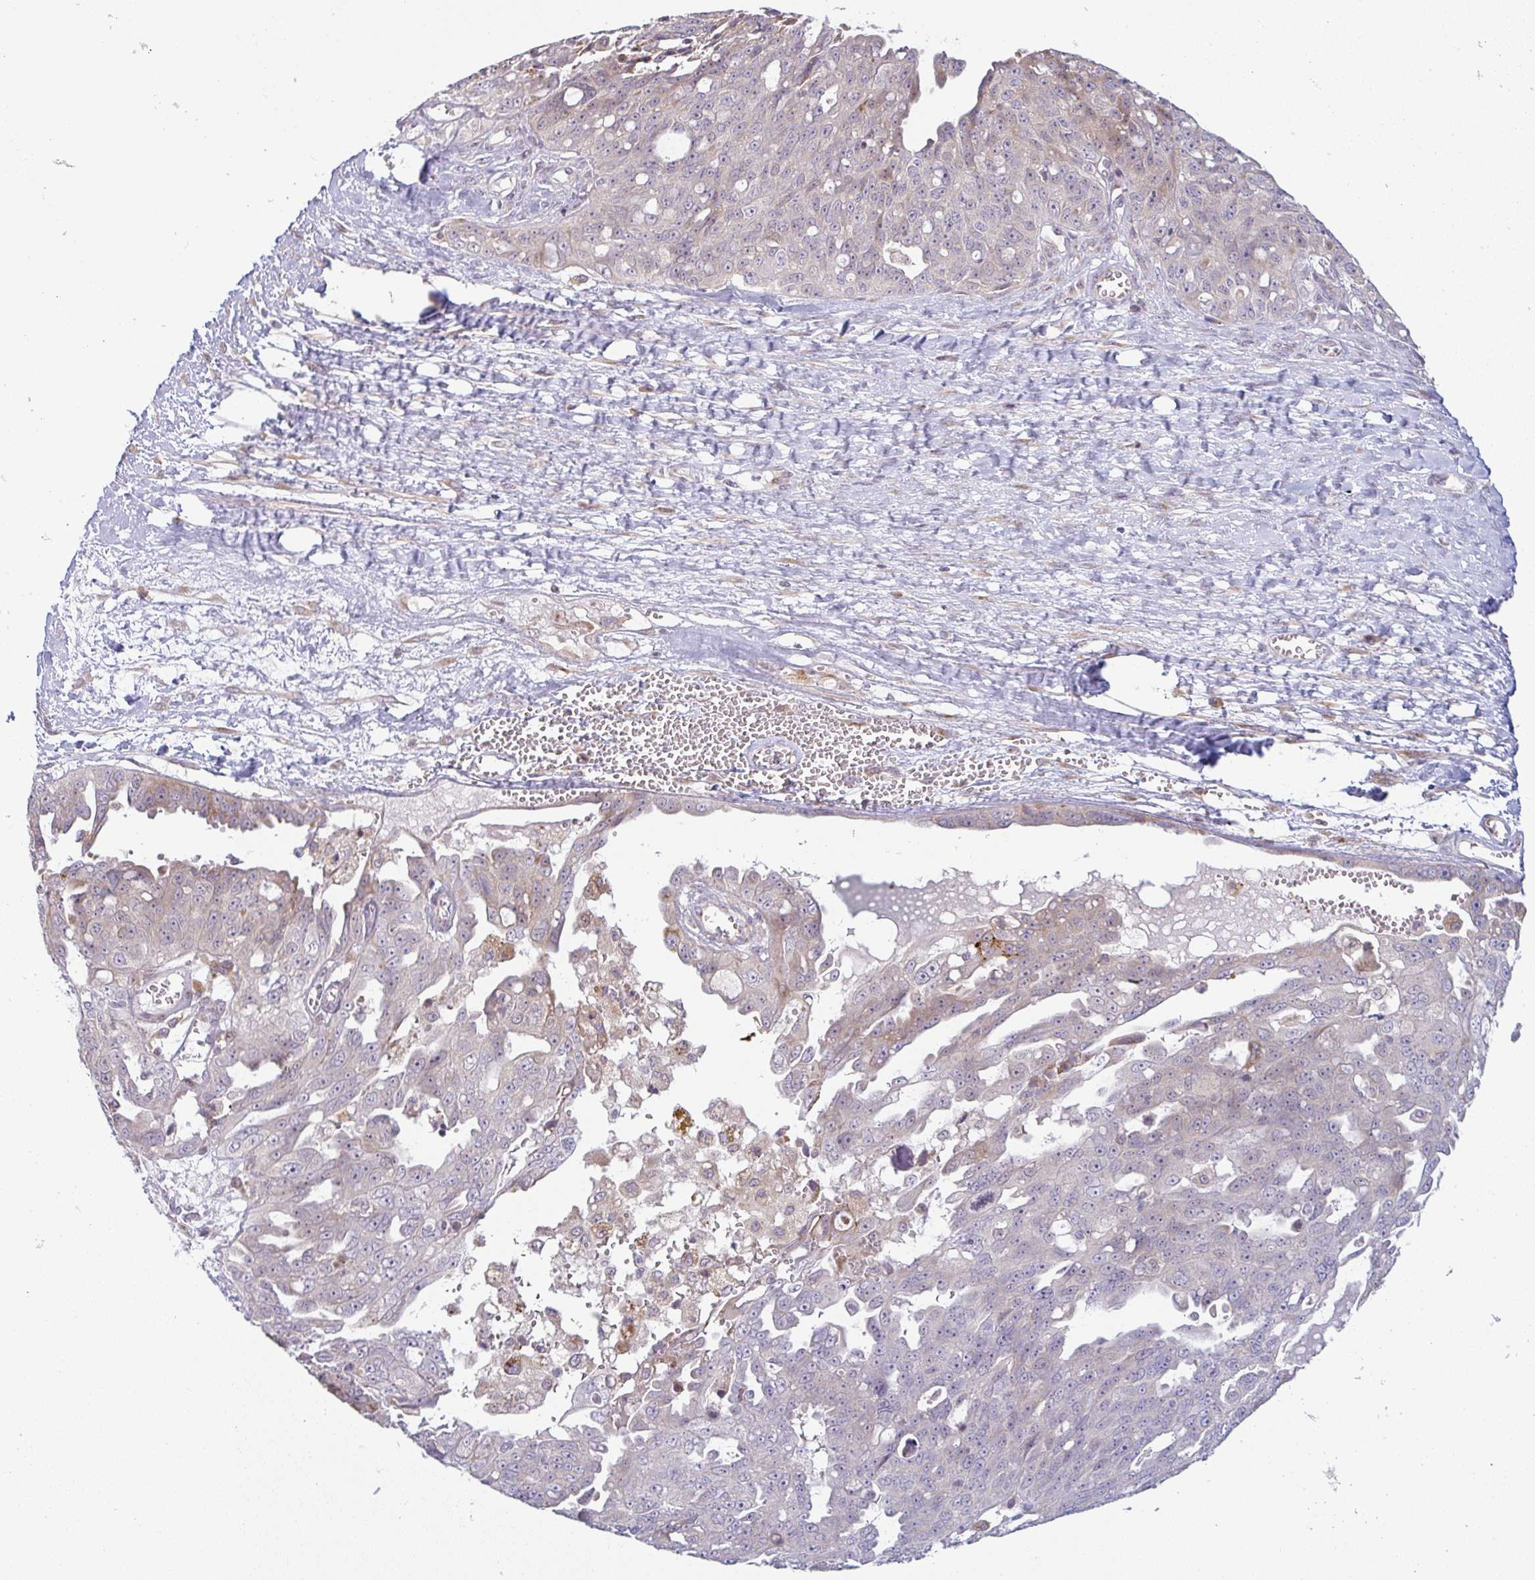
{"staining": {"intensity": "moderate", "quantity": "<25%", "location": "cytoplasmic/membranous"}, "tissue": "ovarian cancer", "cell_type": "Tumor cells", "image_type": "cancer", "snomed": [{"axis": "morphology", "description": "Carcinoma, endometroid"}, {"axis": "topography", "description": "Ovary"}], "caption": "A low amount of moderate cytoplasmic/membranous staining is identified in approximately <25% of tumor cells in ovarian cancer (endometroid carcinoma) tissue.", "gene": "MOB1A", "patient": {"sex": "female", "age": 70}}